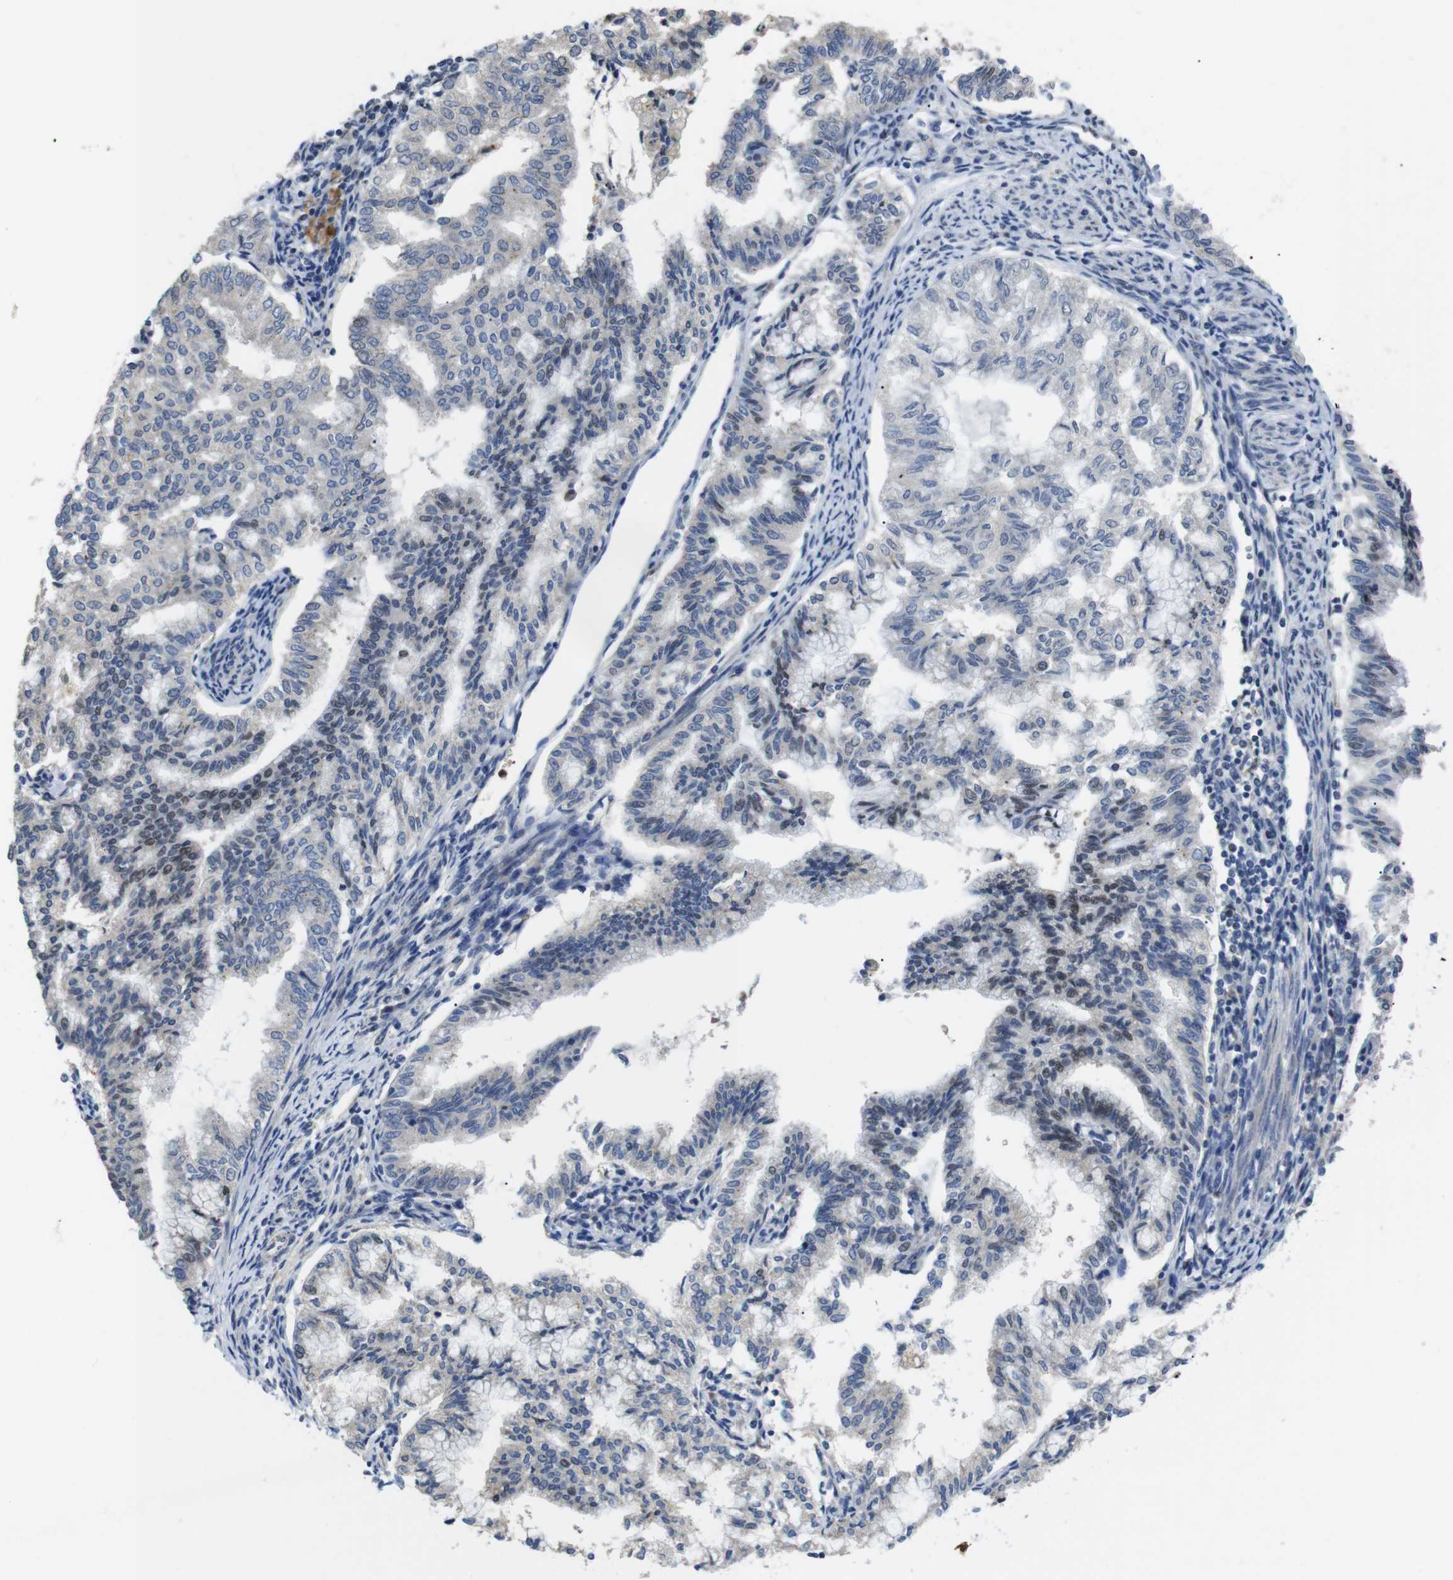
{"staining": {"intensity": "weak", "quantity": "<25%", "location": "nuclear"}, "tissue": "endometrial cancer", "cell_type": "Tumor cells", "image_type": "cancer", "snomed": [{"axis": "morphology", "description": "Adenocarcinoma, NOS"}, {"axis": "topography", "description": "Endometrium"}], "caption": "DAB (3,3'-diaminobenzidine) immunohistochemical staining of human endometrial adenocarcinoma exhibits no significant positivity in tumor cells.", "gene": "FNTA", "patient": {"sex": "female", "age": 79}}